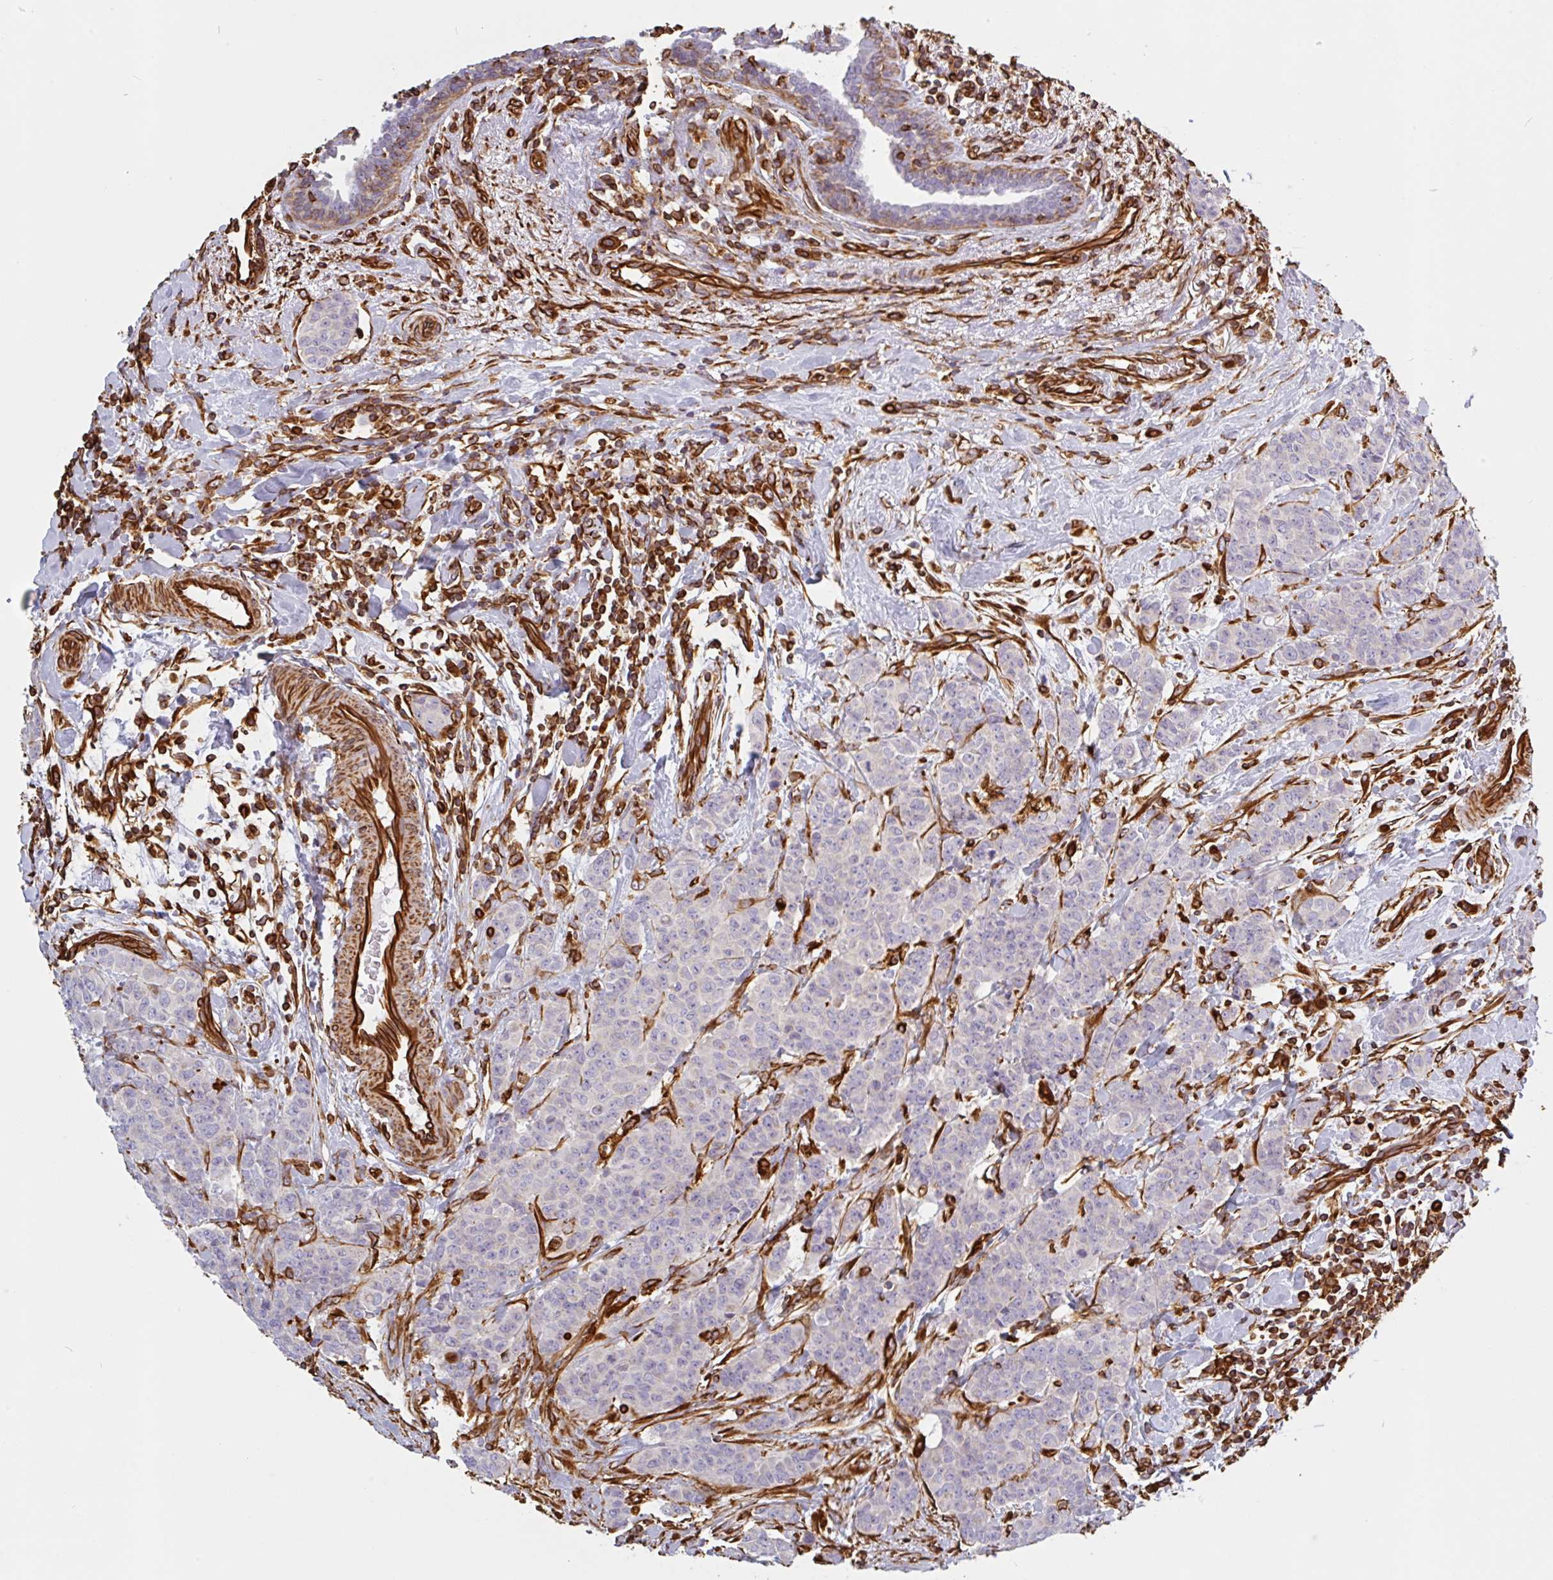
{"staining": {"intensity": "negative", "quantity": "none", "location": "none"}, "tissue": "breast cancer", "cell_type": "Tumor cells", "image_type": "cancer", "snomed": [{"axis": "morphology", "description": "Duct carcinoma"}, {"axis": "topography", "description": "Breast"}], "caption": "Breast cancer (infiltrating ductal carcinoma) stained for a protein using immunohistochemistry (IHC) exhibits no expression tumor cells.", "gene": "PPFIA1", "patient": {"sex": "female", "age": 40}}